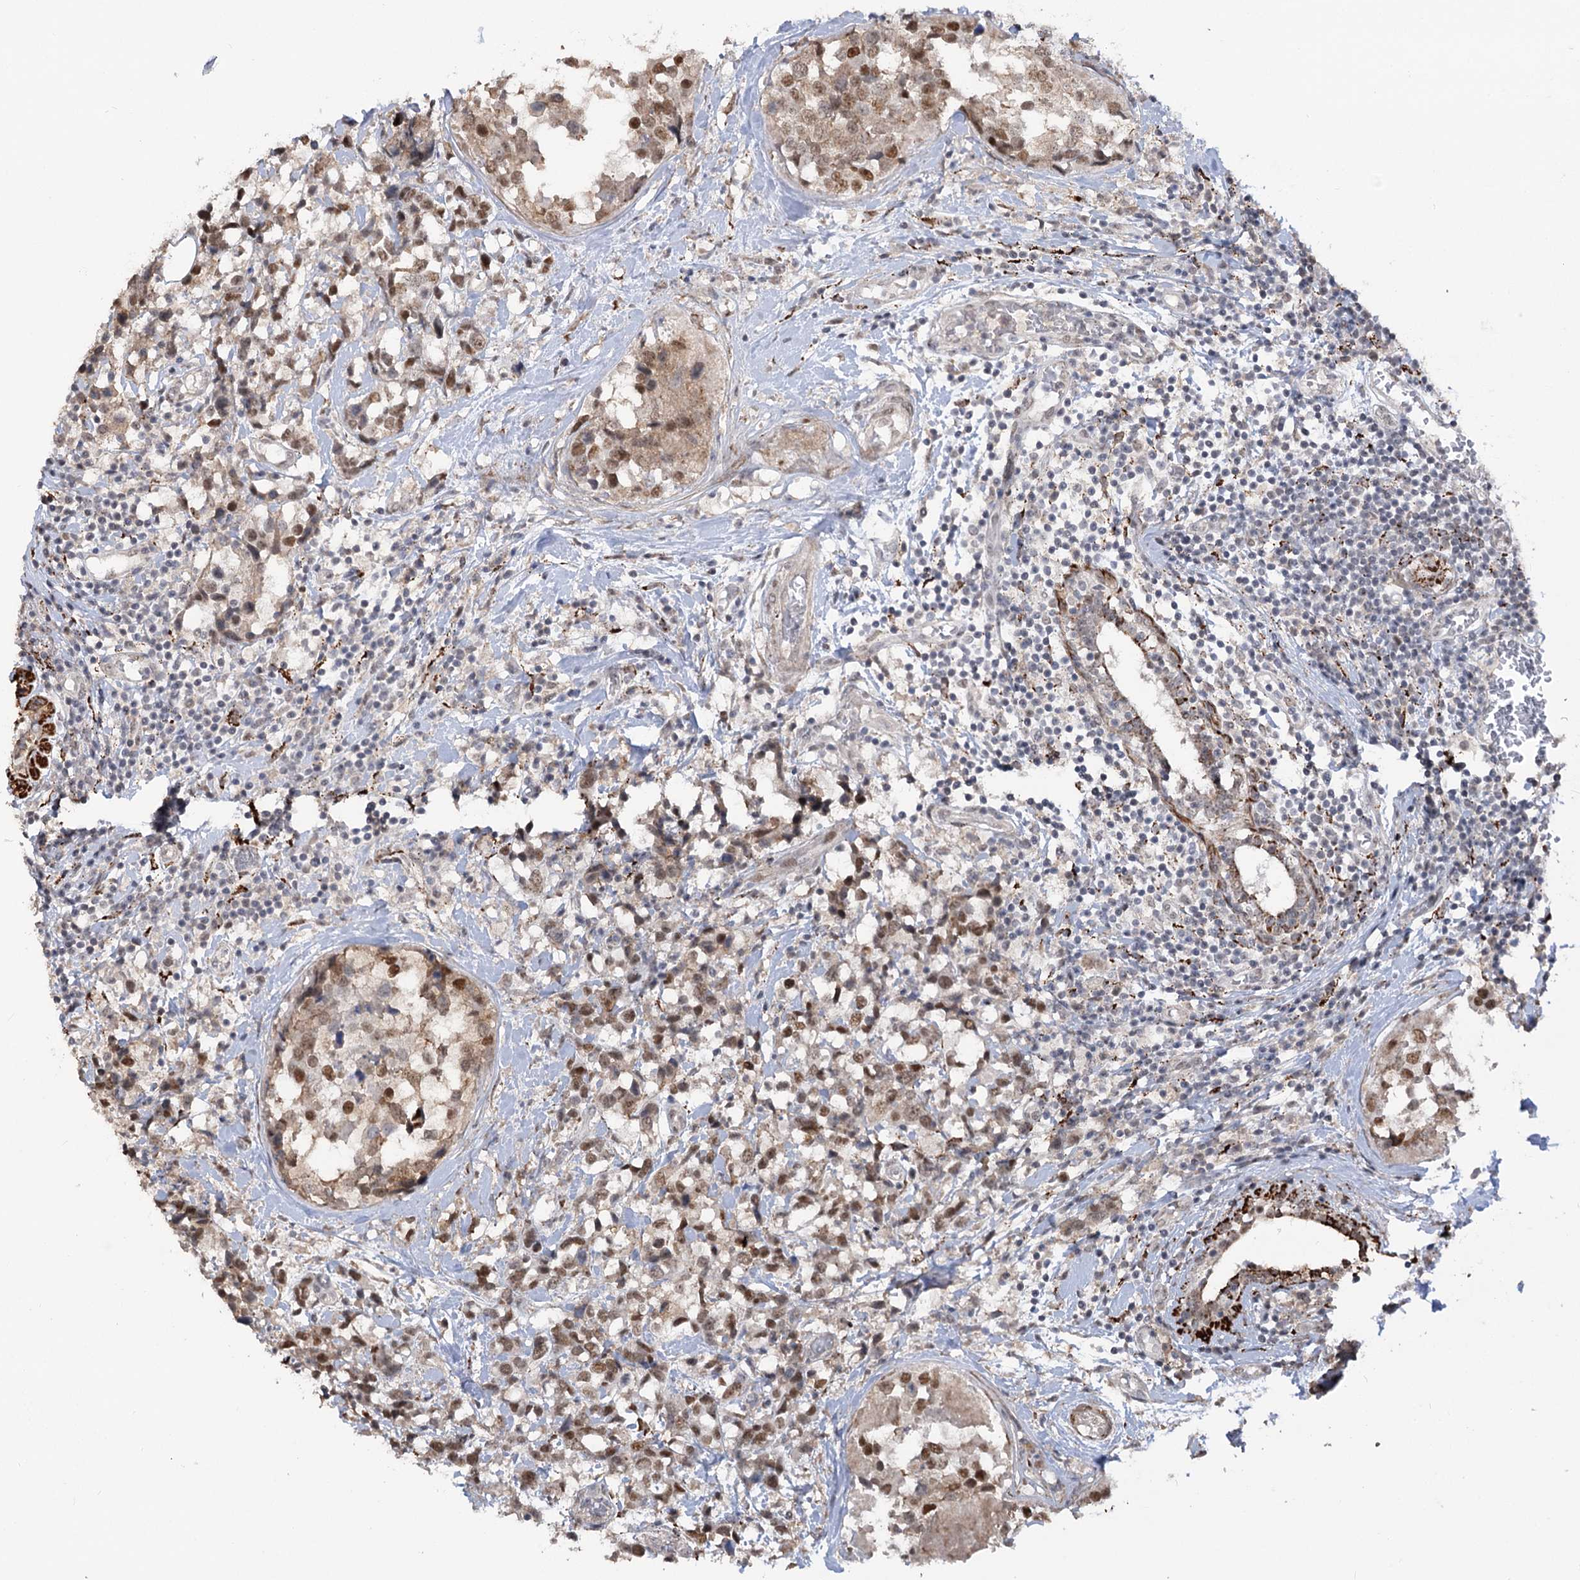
{"staining": {"intensity": "moderate", "quantity": ">75%", "location": "cytoplasmic/membranous,nuclear"}, "tissue": "breast cancer", "cell_type": "Tumor cells", "image_type": "cancer", "snomed": [{"axis": "morphology", "description": "Lobular carcinoma"}, {"axis": "topography", "description": "Breast"}], "caption": "Brown immunohistochemical staining in human lobular carcinoma (breast) shows moderate cytoplasmic/membranous and nuclear staining in approximately >75% of tumor cells.", "gene": "ZSCAN23", "patient": {"sex": "female", "age": 59}}